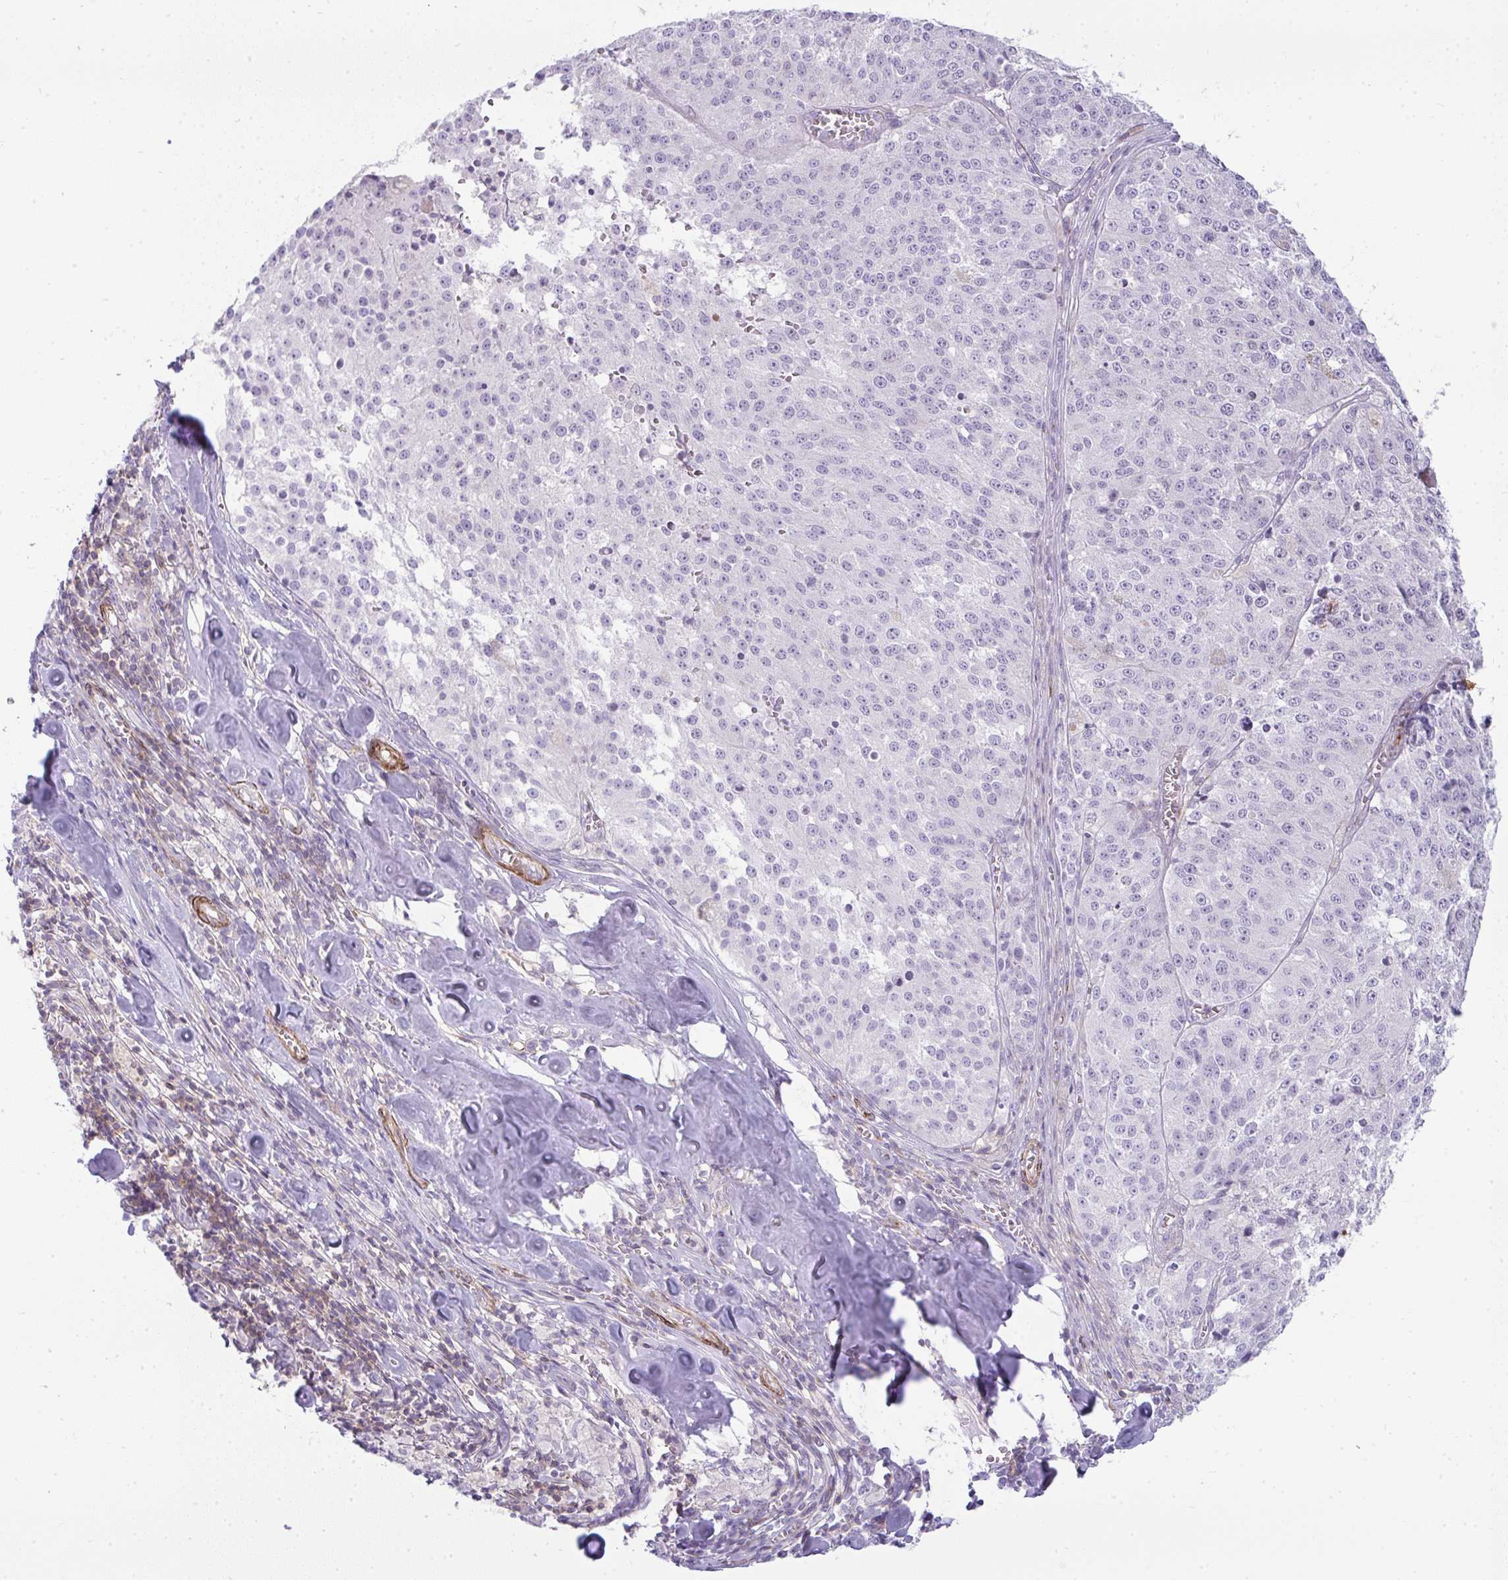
{"staining": {"intensity": "negative", "quantity": "none", "location": "none"}, "tissue": "melanoma", "cell_type": "Tumor cells", "image_type": "cancer", "snomed": [{"axis": "morphology", "description": "Malignant melanoma, Metastatic site"}, {"axis": "topography", "description": "Lymph node"}], "caption": "Tumor cells are negative for protein expression in human malignant melanoma (metastatic site). (Stains: DAB (3,3'-diaminobenzidine) IHC with hematoxylin counter stain, Microscopy: brightfield microscopy at high magnification).", "gene": "CDRT15", "patient": {"sex": "female", "age": 64}}